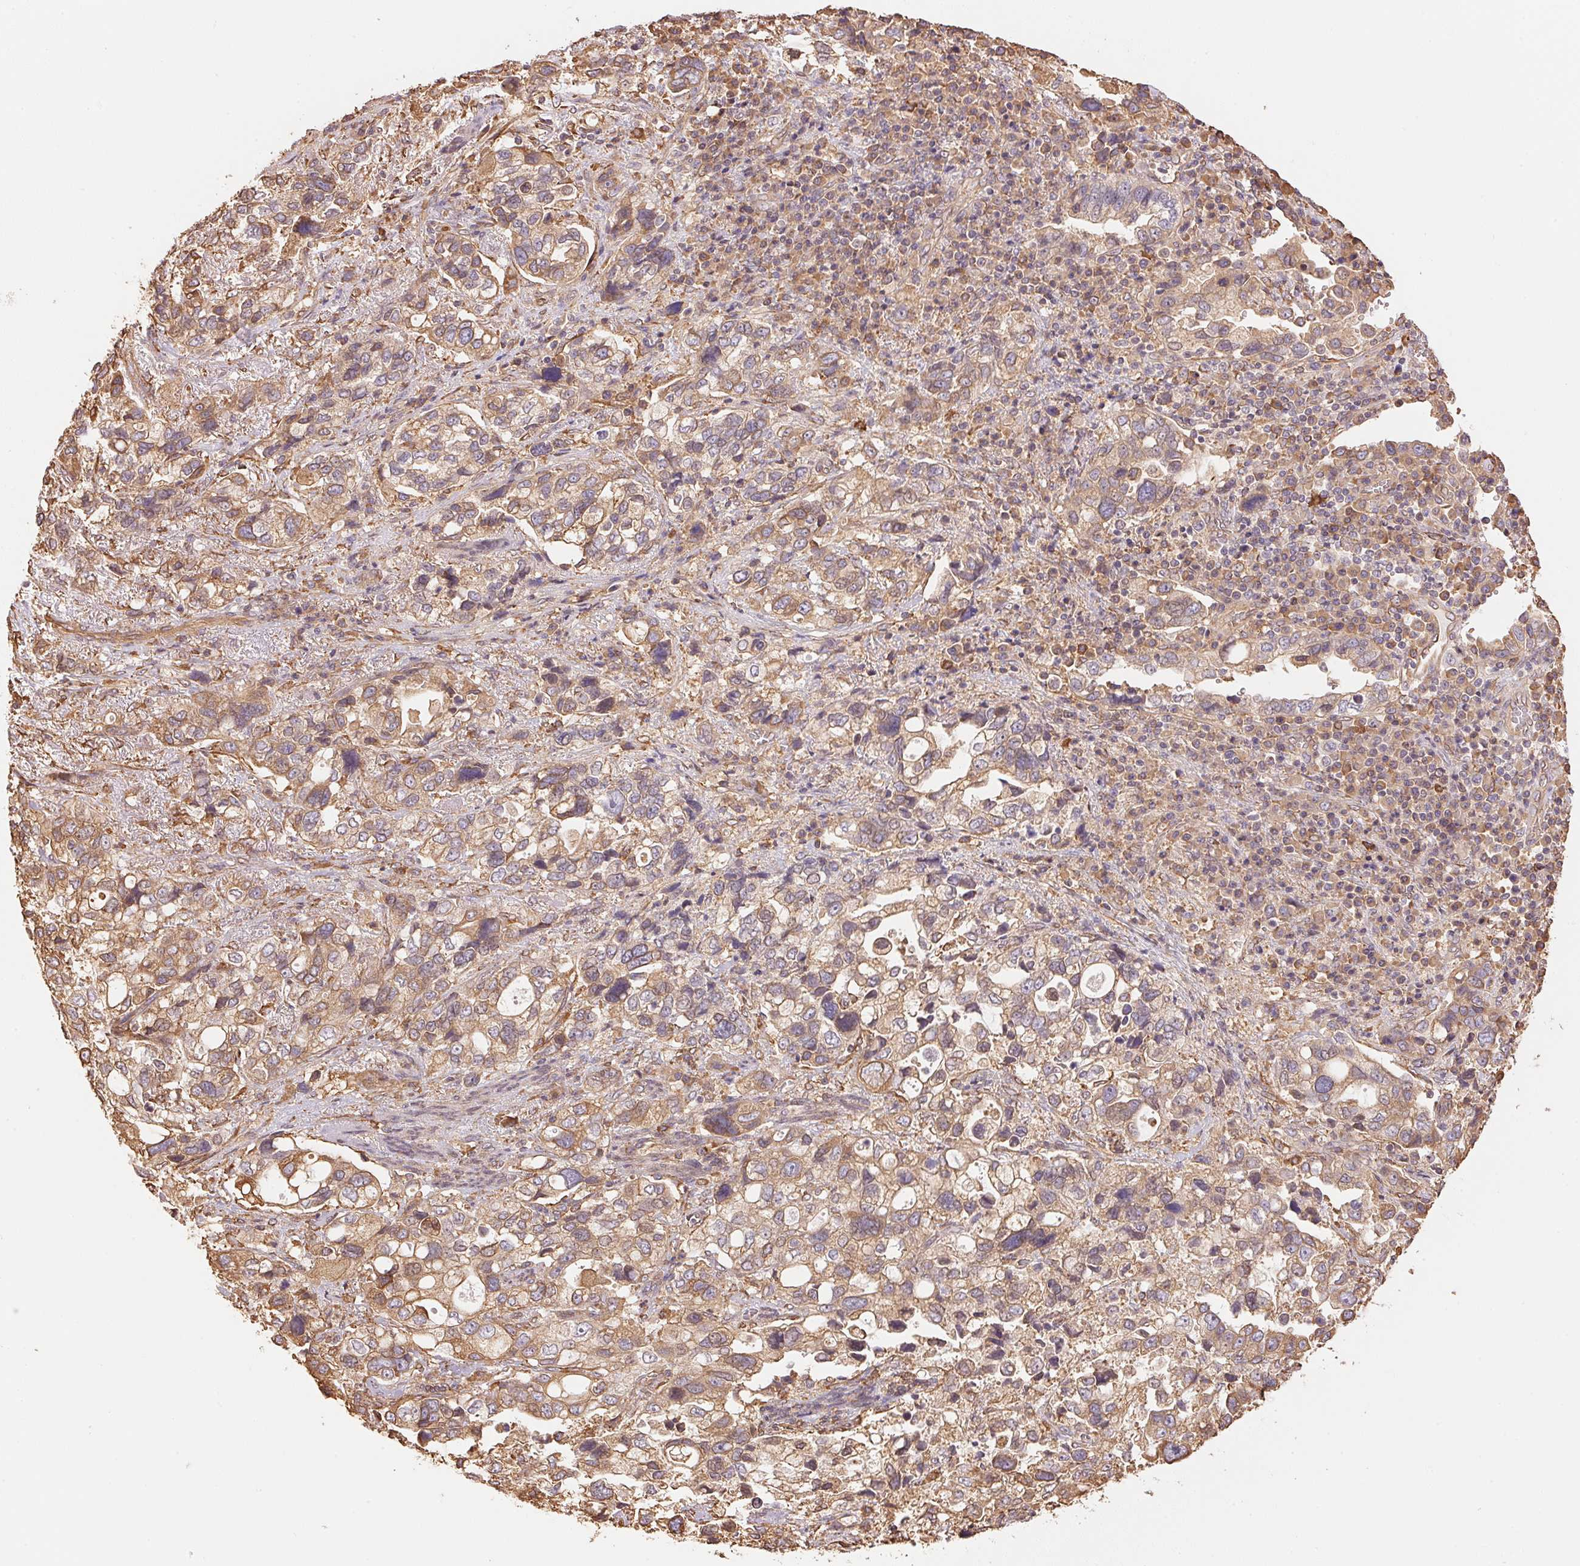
{"staining": {"intensity": "moderate", "quantity": ">75%", "location": "cytoplasmic/membranous"}, "tissue": "stomach cancer", "cell_type": "Tumor cells", "image_type": "cancer", "snomed": [{"axis": "morphology", "description": "Adenocarcinoma, NOS"}, {"axis": "topography", "description": "Stomach, upper"}], "caption": "Human stomach cancer (adenocarcinoma) stained with a protein marker displays moderate staining in tumor cells.", "gene": "C6orf163", "patient": {"sex": "female", "age": 81}}